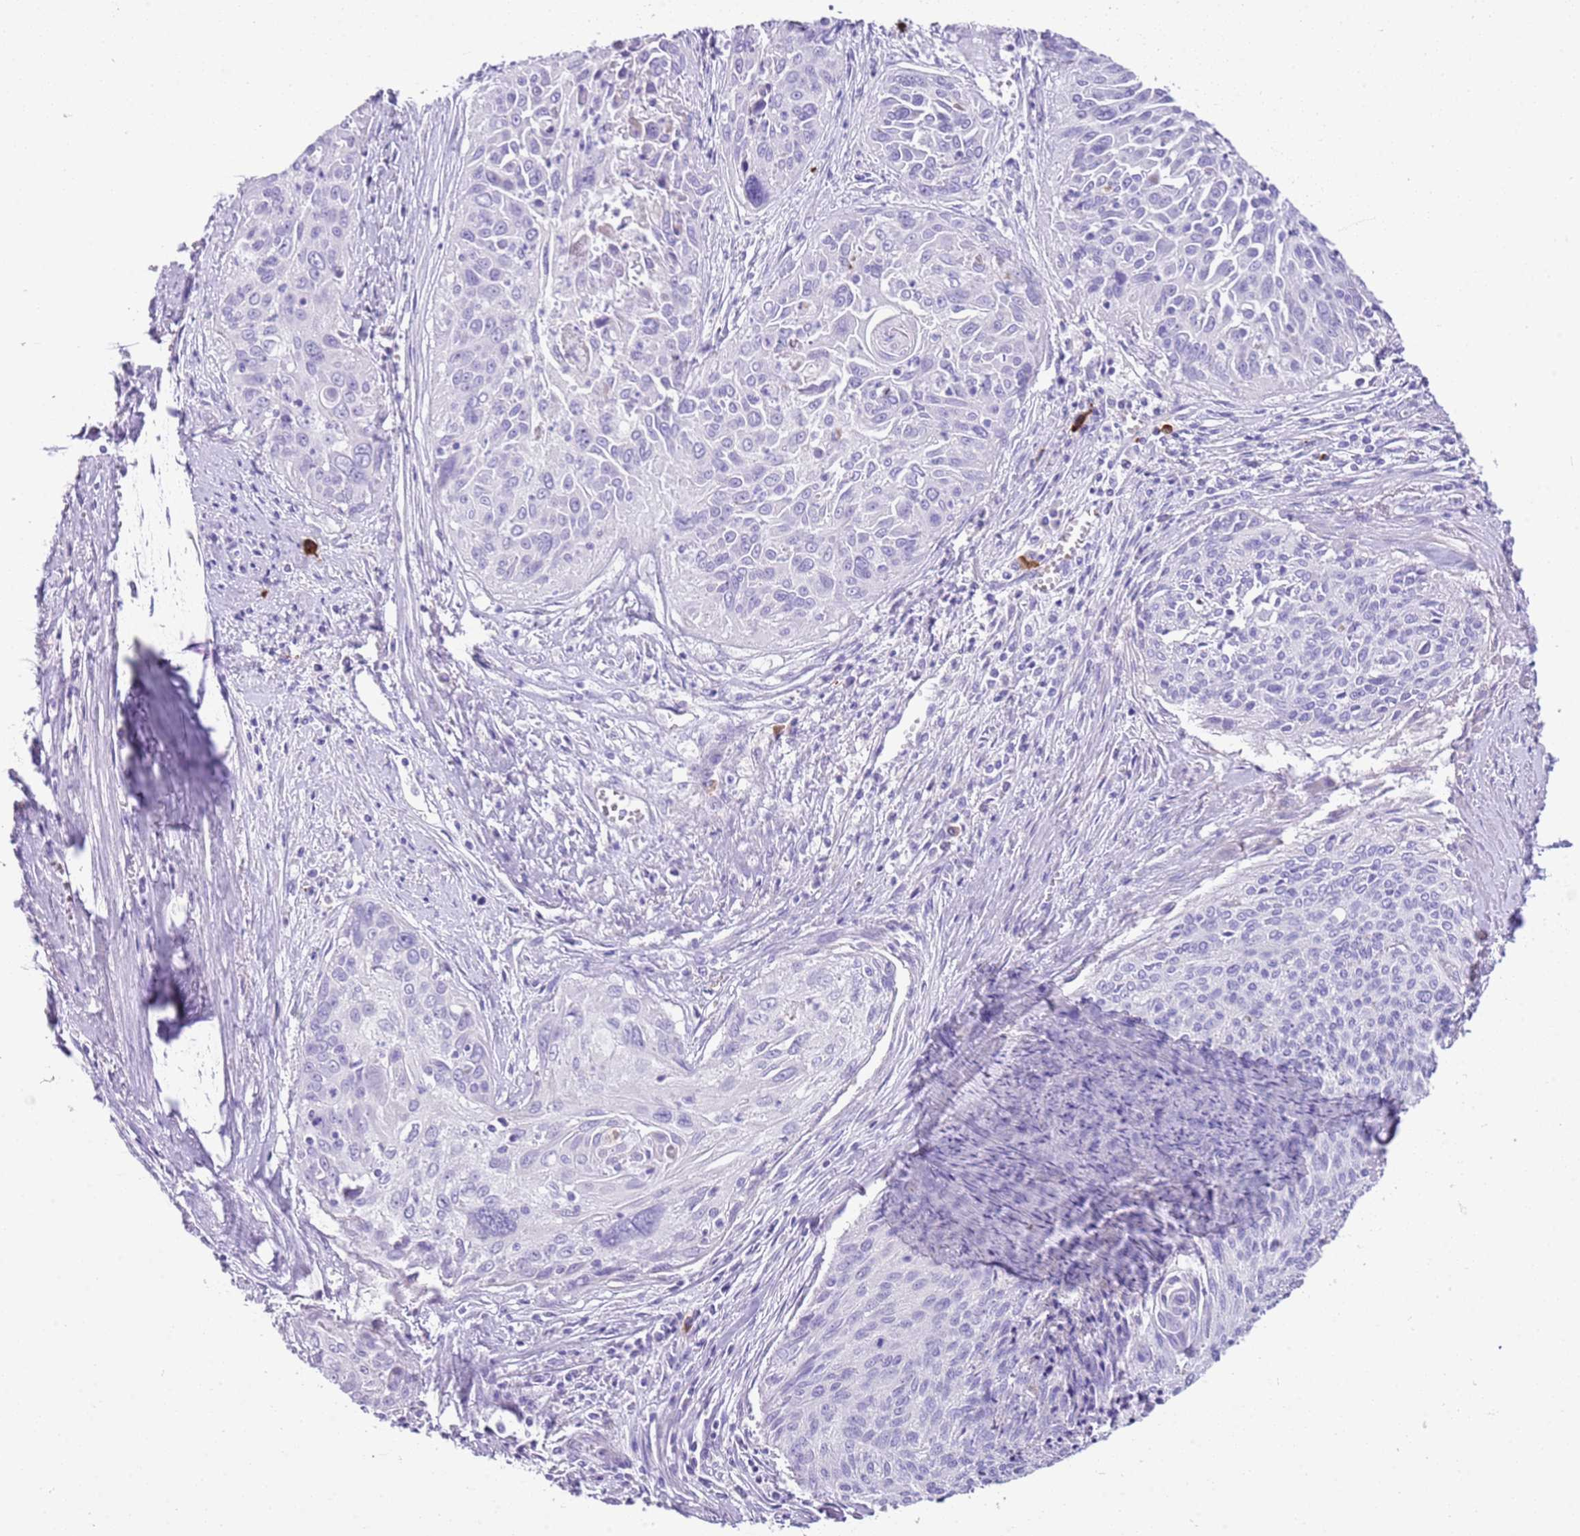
{"staining": {"intensity": "negative", "quantity": "none", "location": "none"}, "tissue": "cervical cancer", "cell_type": "Tumor cells", "image_type": "cancer", "snomed": [{"axis": "morphology", "description": "Squamous cell carcinoma, NOS"}, {"axis": "topography", "description": "Cervix"}], "caption": "Cervical cancer was stained to show a protein in brown. There is no significant positivity in tumor cells.", "gene": "IGKV3D-11", "patient": {"sex": "female", "age": 55}}